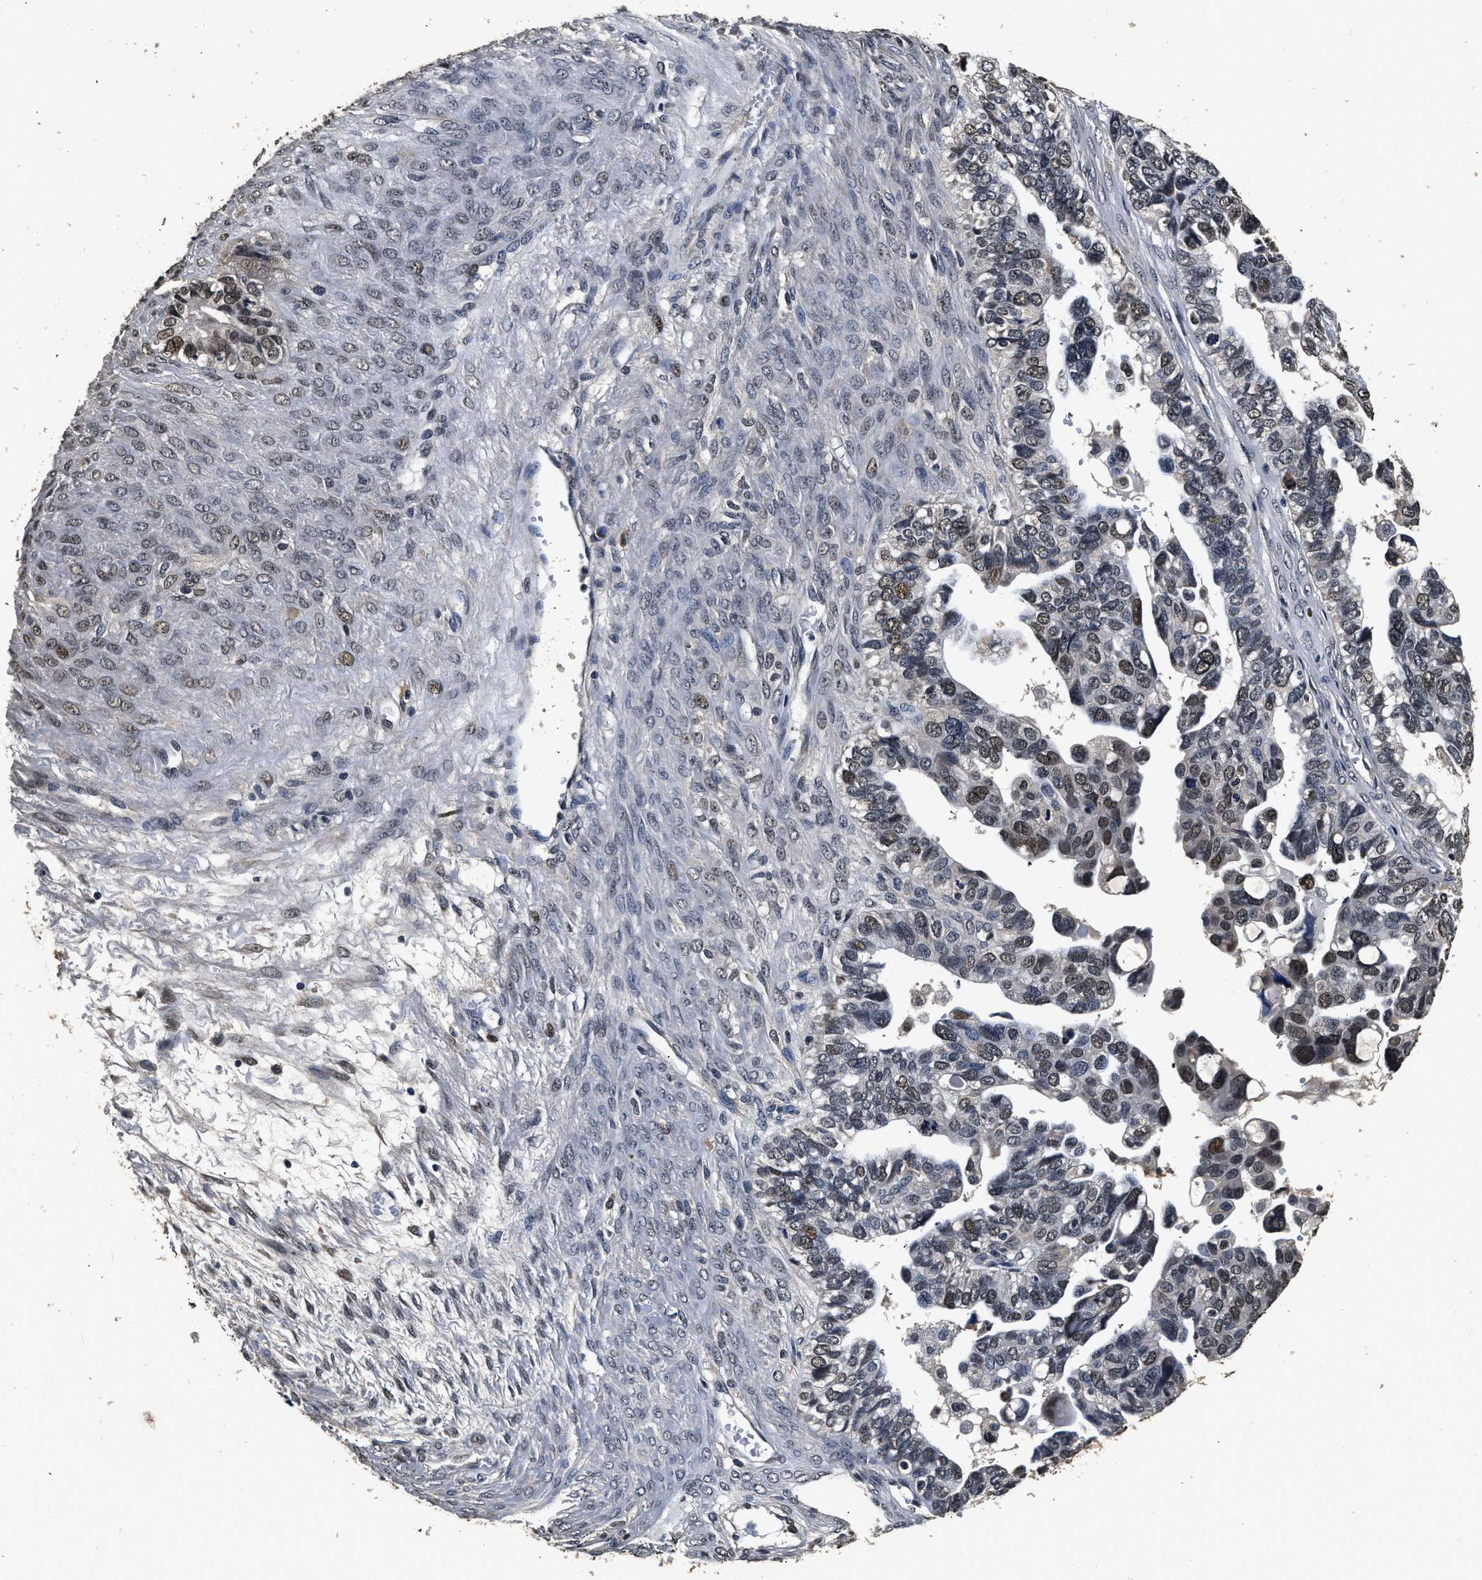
{"staining": {"intensity": "moderate", "quantity": "25%-75%", "location": "nuclear"}, "tissue": "ovarian cancer", "cell_type": "Tumor cells", "image_type": "cancer", "snomed": [{"axis": "morphology", "description": "Cystadenocarcinoma, serous, NOS"}, {"axis": "topography", "description": "Ovary"}], "caption": "Moderate nuclear positivity for a protein is appreciated in approximately 25%-75% of tumor cells of ovarian cancer (serous cystadenocarcinoma) using IHC.", "gene": "CSTF1", "patient": {"sex": "female", "age": 79}}